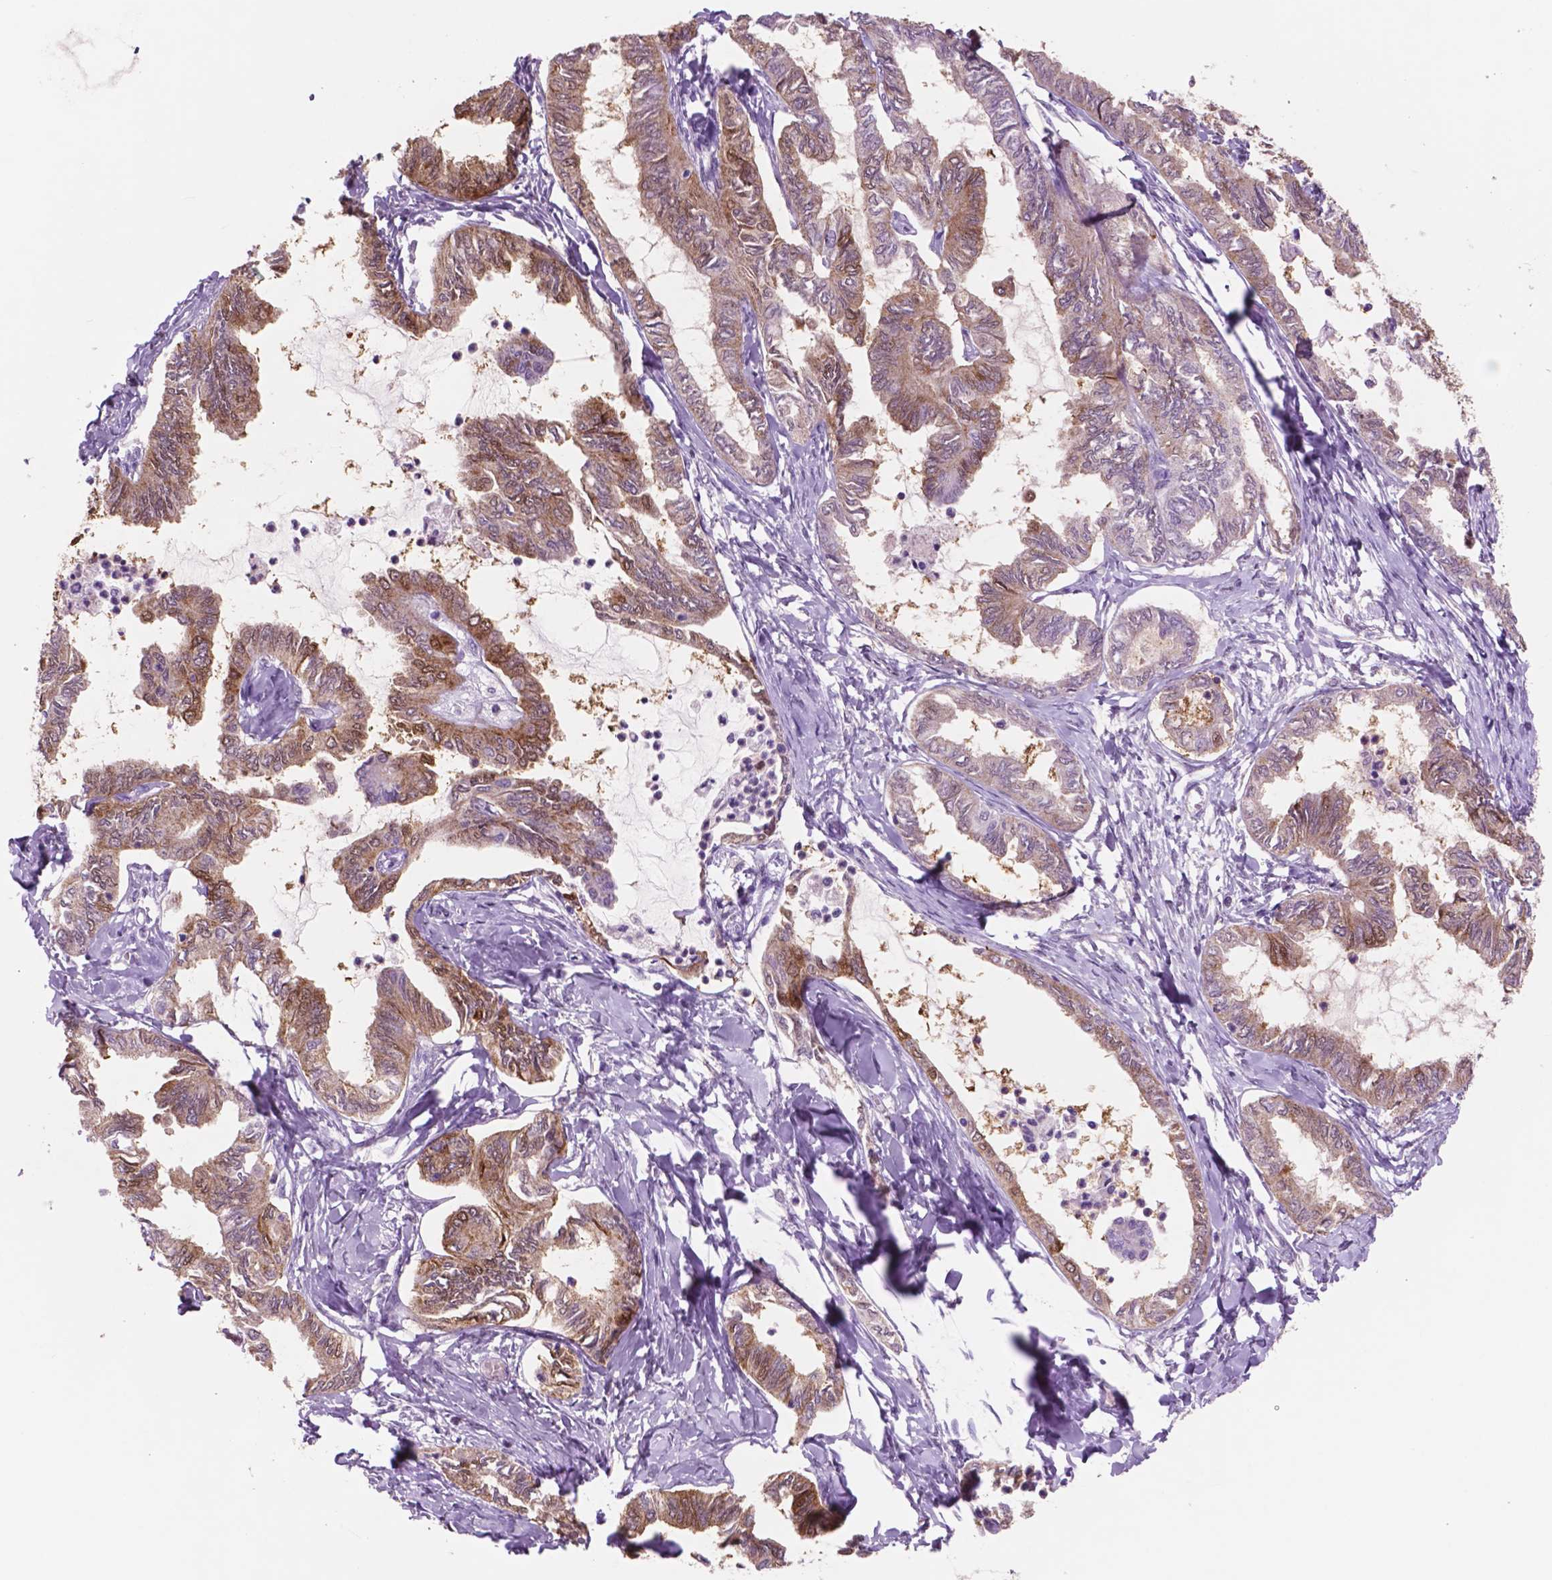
{"staining": {"intensity": "moderate", "quantity": "25%-75%", "location": "cytoplasmic/membranous,nuclear"}, "tissue": "ovarian cancer", "cell_type": "Tumor cells", "image_type": "cancer", "snomed": [{"axis": "morphology", "description": "Carcinoma, endometroid"}, {"axis": "topography", "description": "Ovary"}], "caption": "This is a micrograph of immunohistochemistry staining of ovarian cancer, which shows moderate staining in the cytoplasmic/membranous and nuclear of tumor cells.", "gene": "IDO1", "patient": {"sex": "female", "age": 70}}